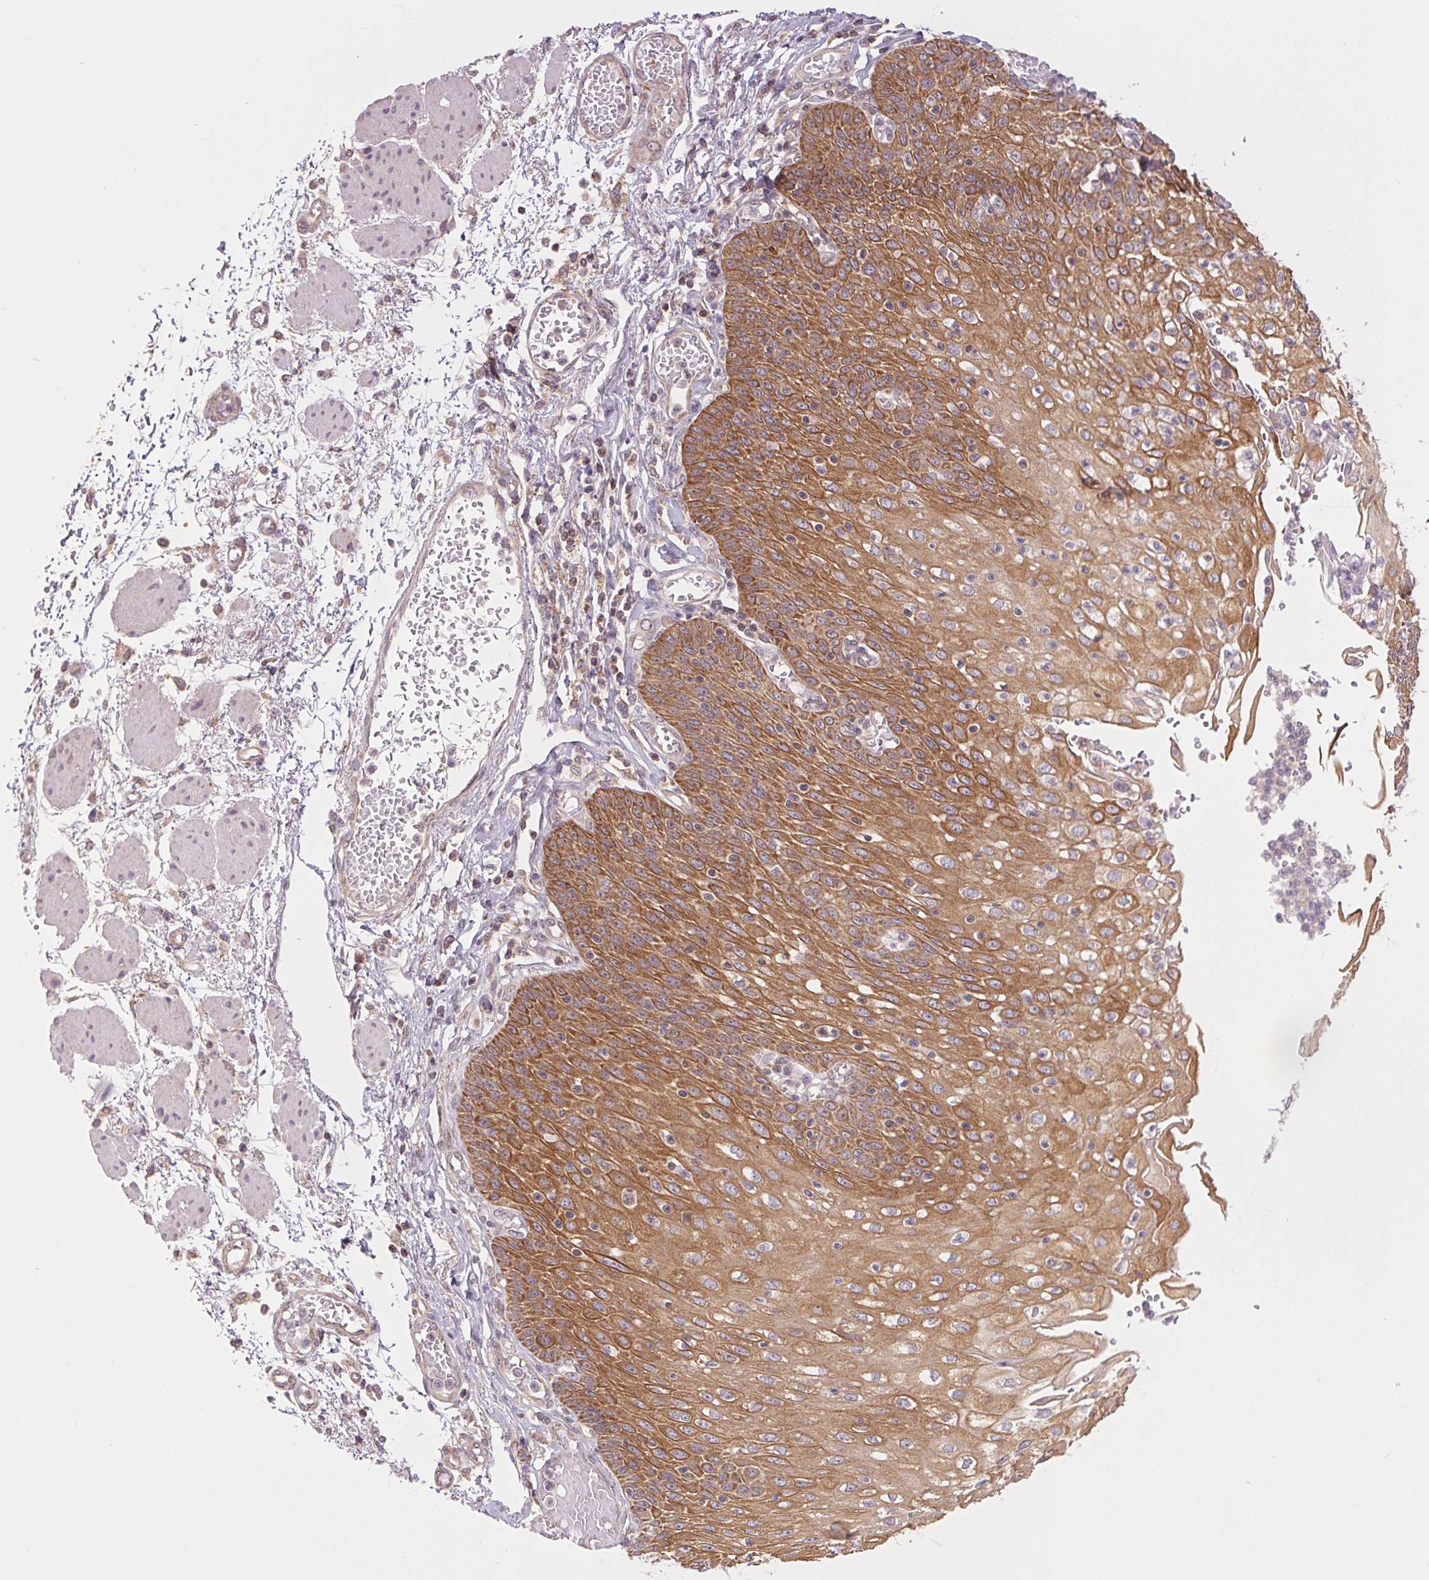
{"staining": {"intensity": "moderate", "quantity": ">75%", "location": "cytoplasmic/membranous"}, "tissue": "esophagus", "cell_type": "Squamous epithelial cells", "image_type": "normal", "snomed": [{"axis": "morphology", "description": "Normal tissue, NOS"}, {"axis": "morphology", "description": "Adenocarcinoma, NOS"}, {"axis": "topography", "description": "Esophagus"}], "caption": "Esophagus stained with a protein marker exhibits moderate staining in squamous epithelial cells.", "gene": "MAP3K5", "patient": {"sex": "male", "age": 81}}